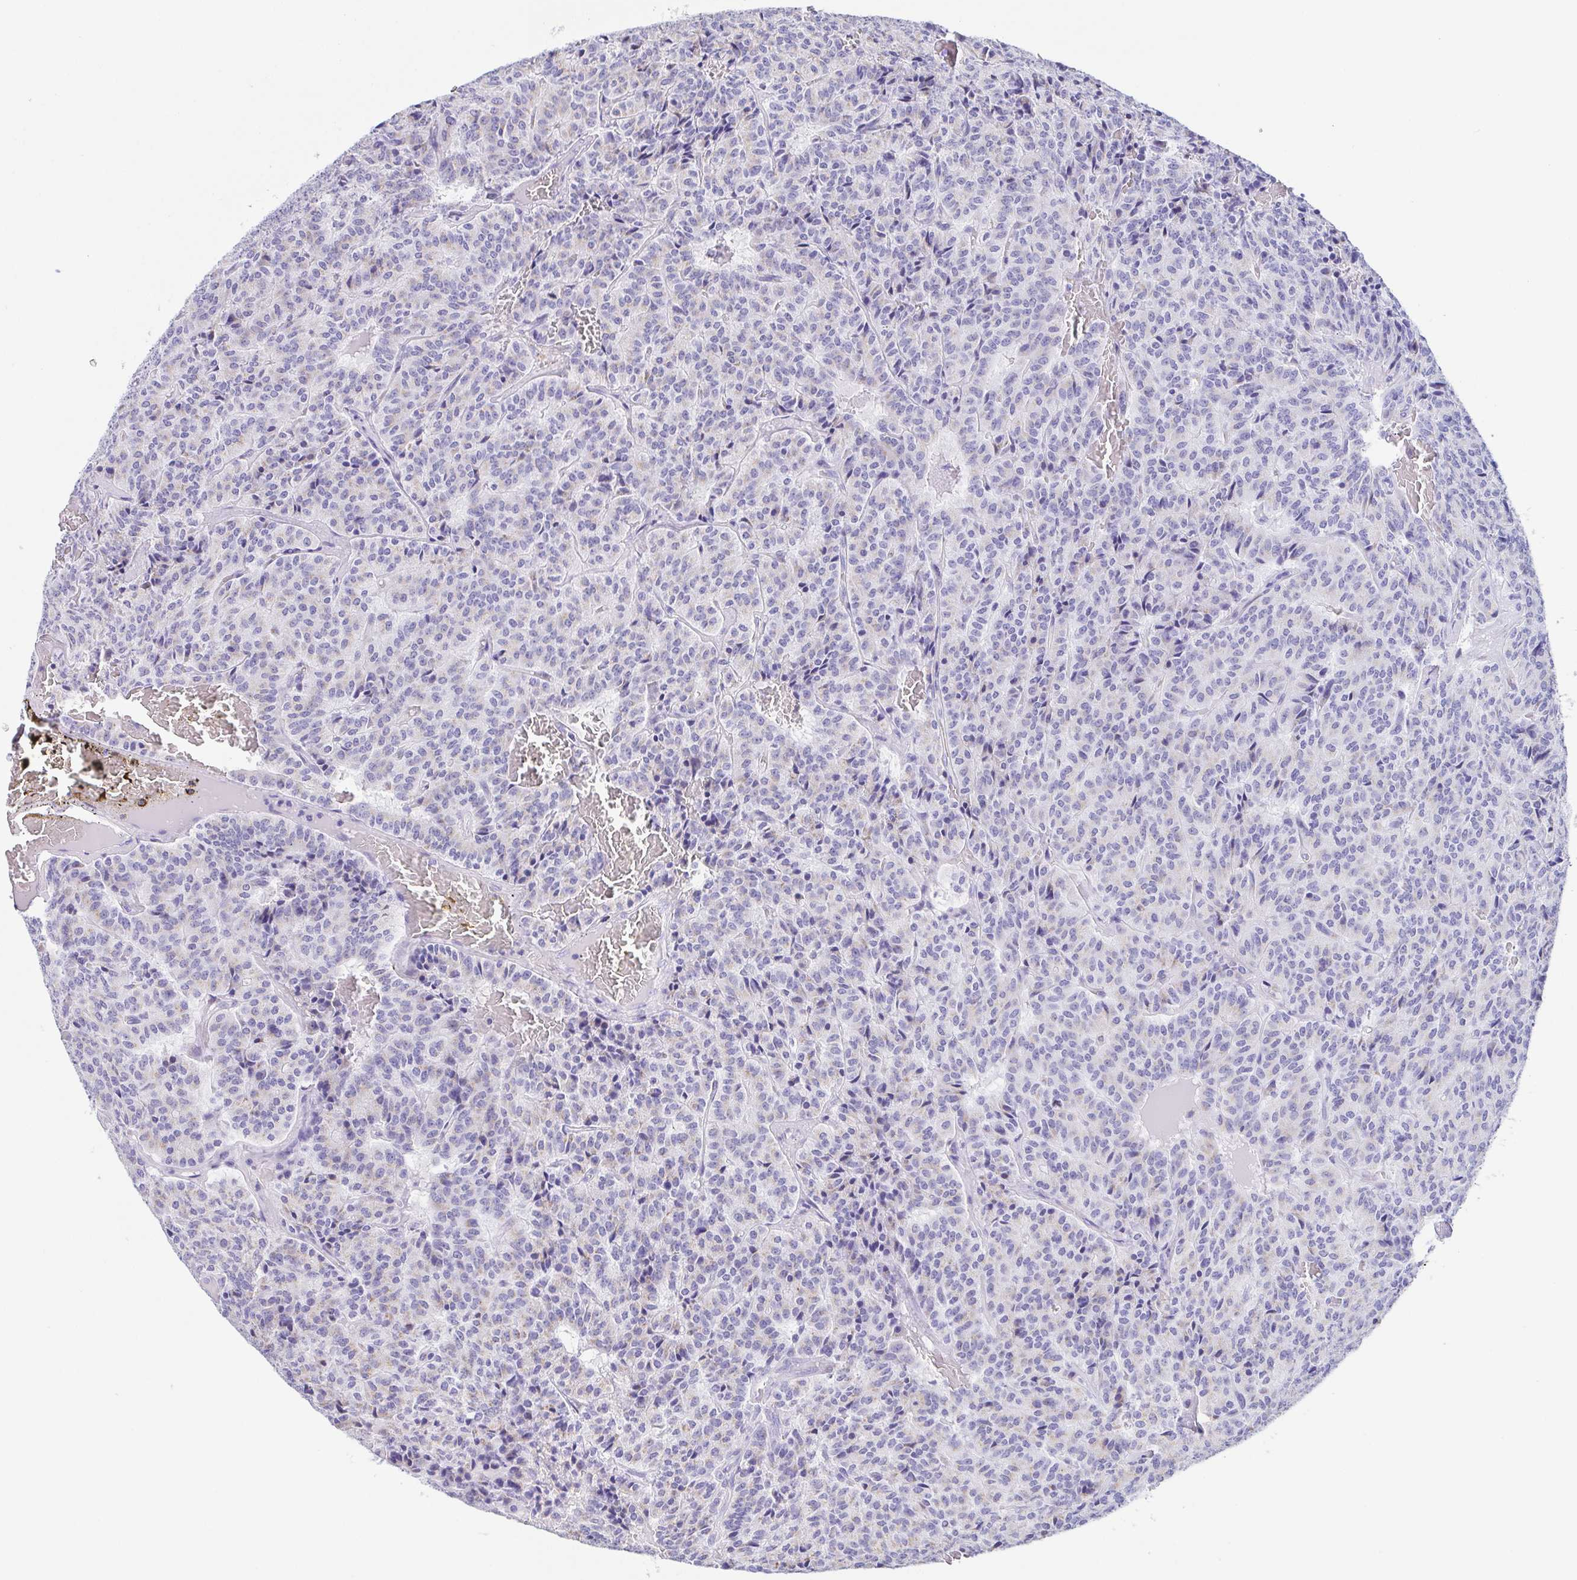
{"staining": {"intensity": "negative", "quantity": "none", "location": "none"}, "tissue": "carcinoid", "cell_type": "Tumor cells", "image_type": "cancer", "snomed": [{"axis": "morphology", "description": "Carcinoid, malignant, NOS"}, {"axis": "topography", "description": "Lung"}], "caption": "IHC micrograph of carcinoid stained for a protein (brown), which demonstrates no positivity in tumor cells.", "gene": "SULT1B1", "patient": {"sex": "male", "age": 70}}